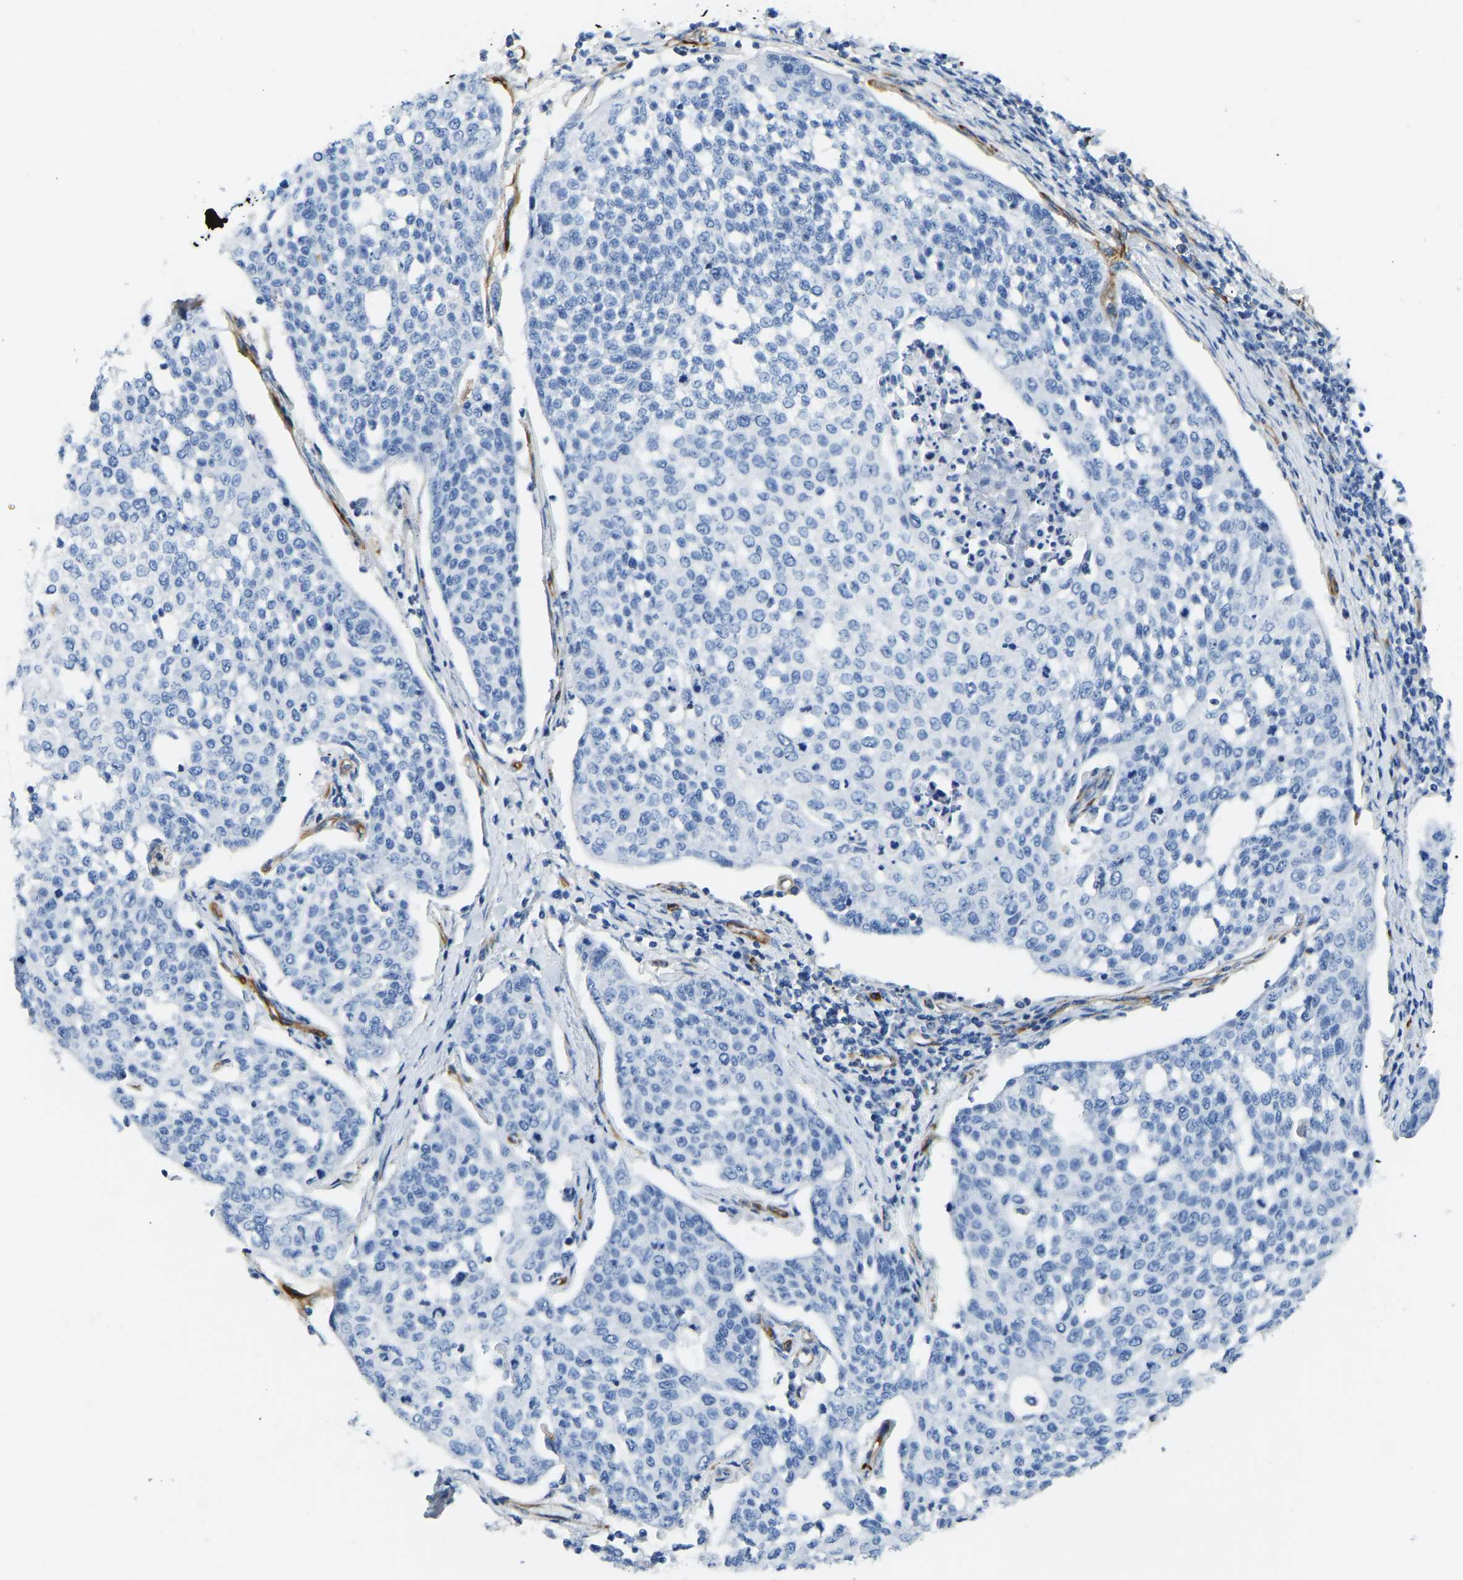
{"staining": {"intensity": "negative", "quantity": "none", "location": "none"}, "tissue": "cervical cancer", "cell_type": "Tumor cells", "image_type": "cancer", "snomed": [{"axis": "morphology", "description": "Squamous cell carcinoma, NOS"}, {"axis": "topography", "description": "Cervix"}], "caption": "A photomicrograph of cervical cancer (squamous cell carcinoma) stained for a protein demonstrates no brown staining in tumor cells. (DAB immunohistochemistry visualized using brightfield microscopy, high magnification).", "gene": "COL15A1", "patient": {"sex": "female", "age": 34}}